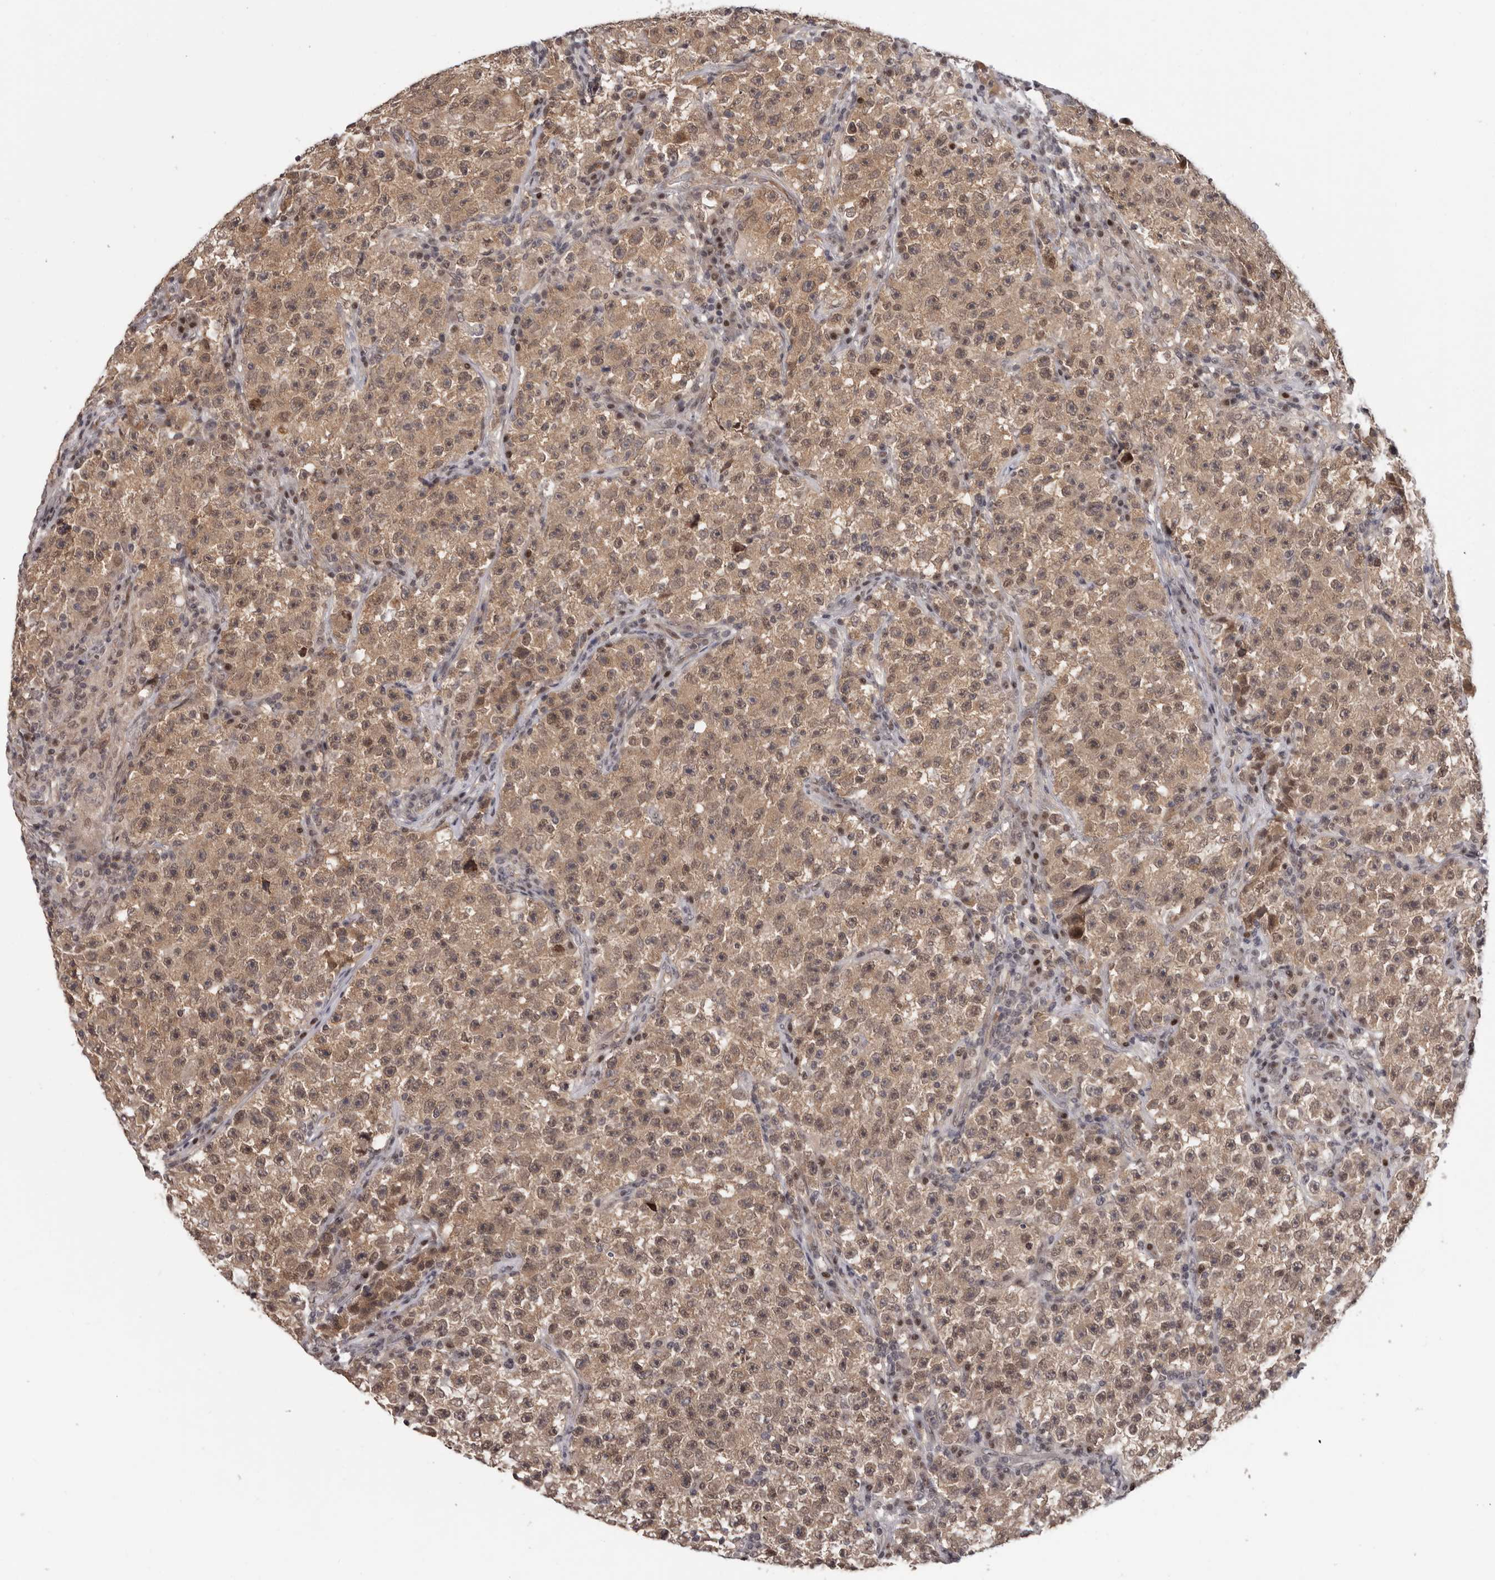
{"staining": {"intensity": "moderate", "quantity": ">75%", "location": "cytoplasmic/membranous,nuclear"}, "tissue": "testis cancer", "cell_type": "Tumor cells", "image_type": "cancer", "snomed": [{"axis": "morphology", "description": "Seminoma, NOS"}, {"axis": "topography", "description": "Testis"}], "caption": "Testis cancer stained for a protein (brown) demonstrates moderate cytoplasmic/membranous and nuclear positive positivity in about >75% of tumor cells.", "gene": "TBX5", "patient": {"sex": "male", "age": 22}}